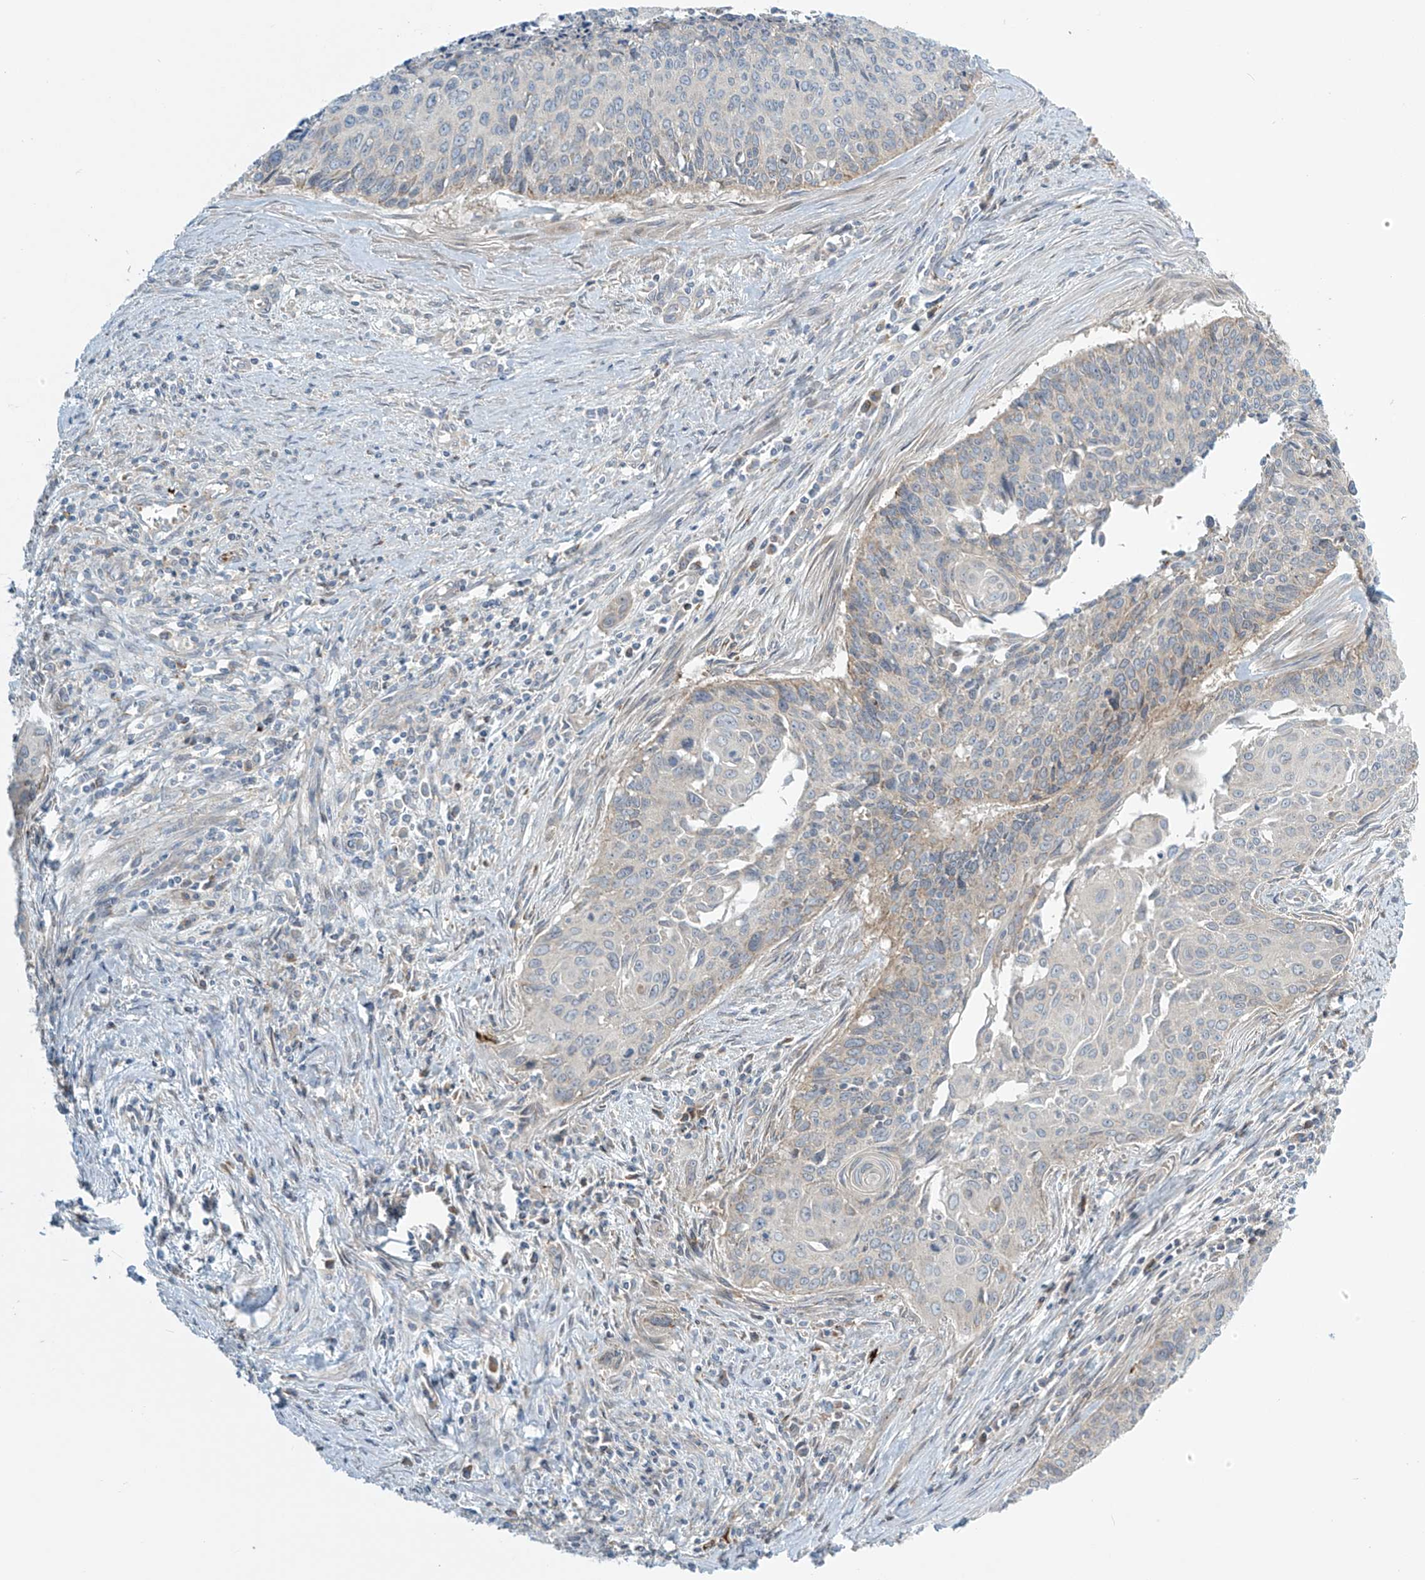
{"staining": {"intensity": "negative", "quantity": "none", "location": "none"}, "tissue": "cervical cancer", "cell_type": "Tumor cells", "image_type": "cancer", "snomed": [{"axis": "morphology", "description": "Squamous cell carcinoma, NOS"}, {"axis": "topography", "description": "Cervix"}], "caption": "This is an immunohistochemistry photomicrograph of human squamous cell carcinoma (cervical). There is no staining in tumor cells.", "gene": "LZTS3", "patient": {"sex": "female", "age": 55}}